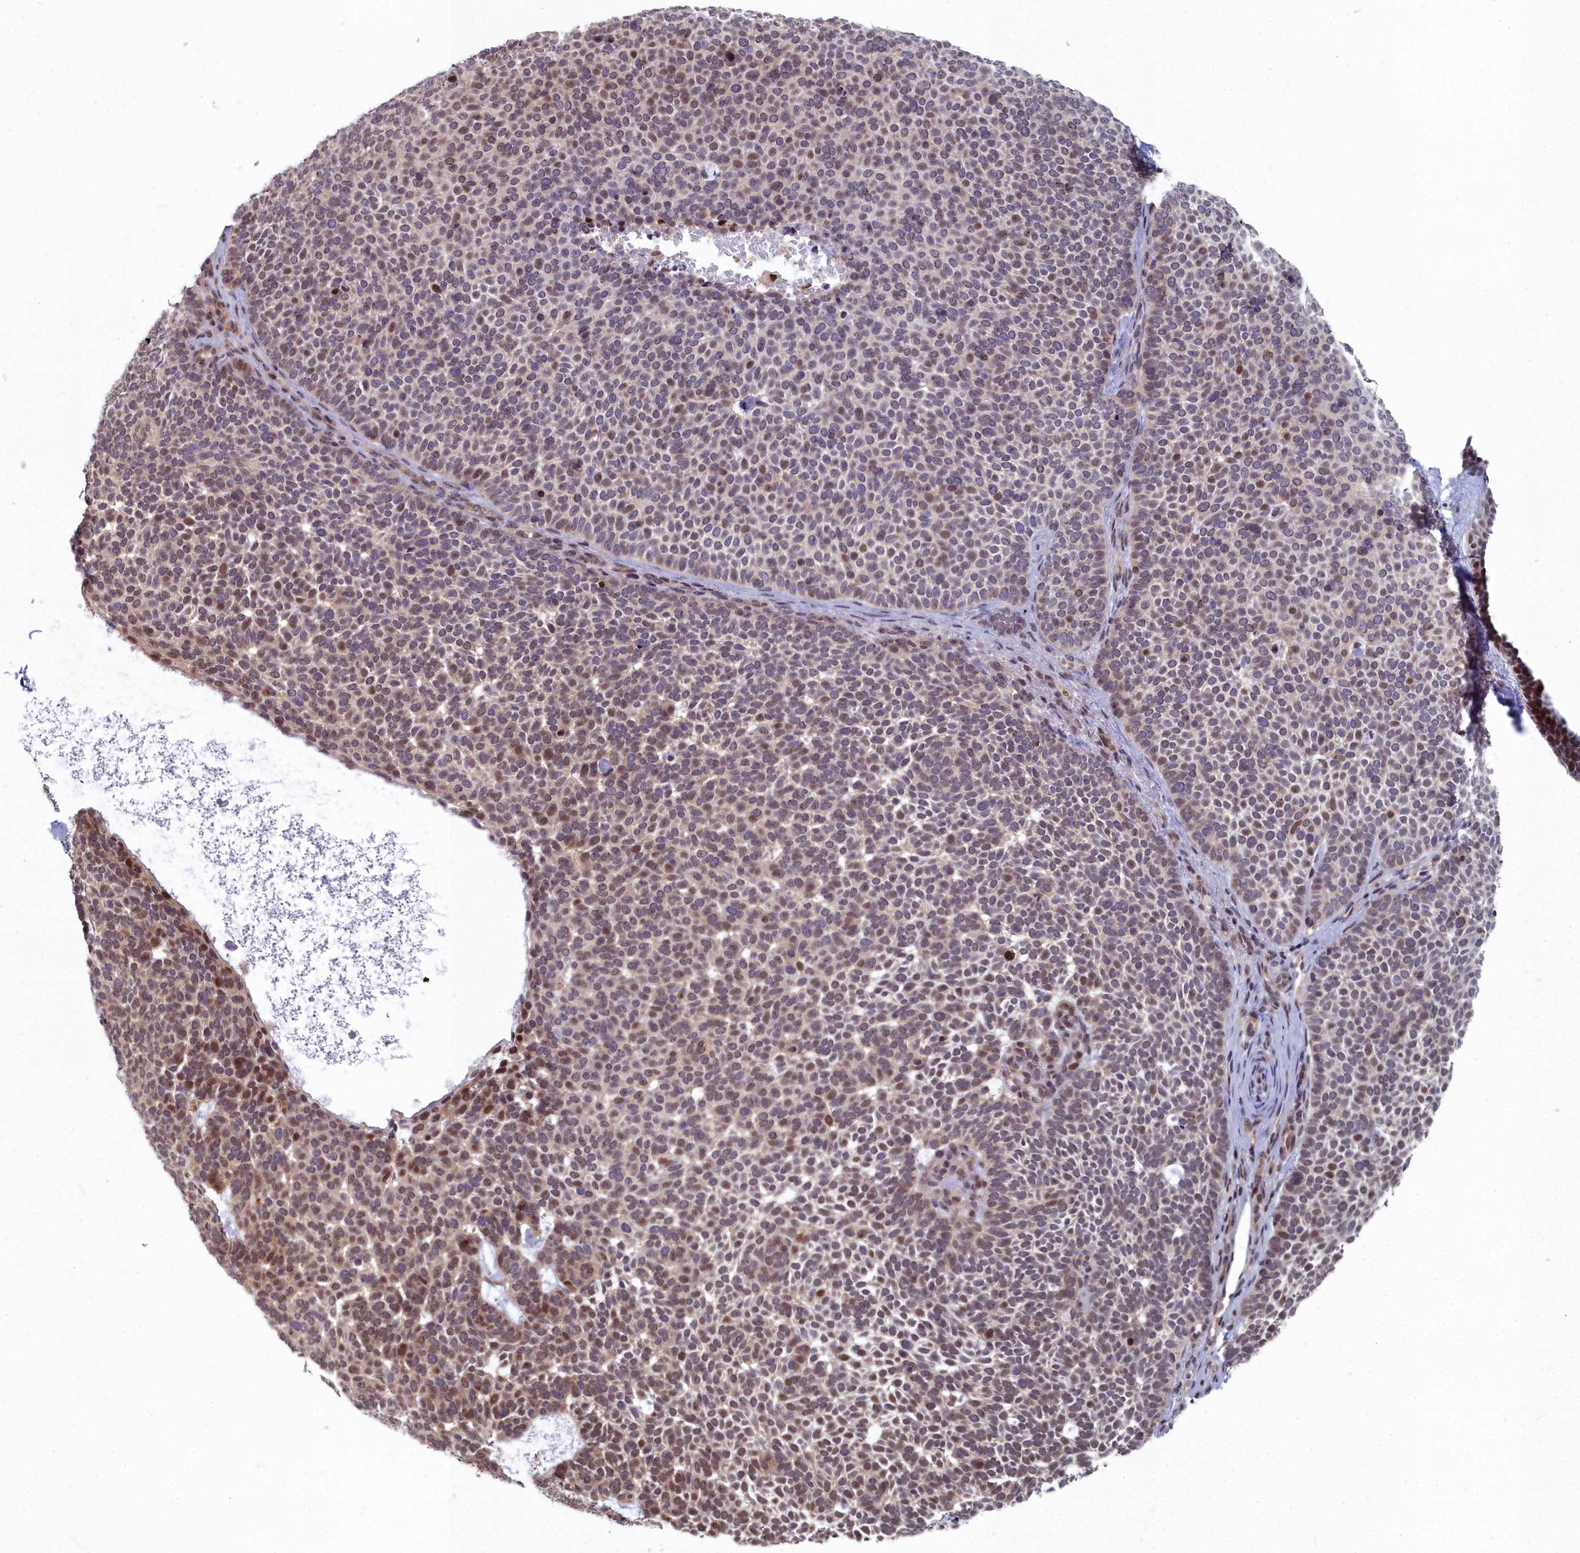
{"staining": {"intensity": "moderate", "quantity": "25%-75%", "location": "nuclear"}, "tissue": "skin cancer", "cell_type": "Tumor cells", "image_type": "cancer", "snomed": [{"axis": "morphology", "description": "Basal cell carcinoma"}, {"axis": "topography", "description": "Skin"}], "caption": "Basal cell carcinoma (skin) stained for a protein (brown) shows moderate nuclear positive positivity in about 25%-75% of tumor cells.", "gene": "RPS27A", "patient": {"sex": "female", "age": 77}}